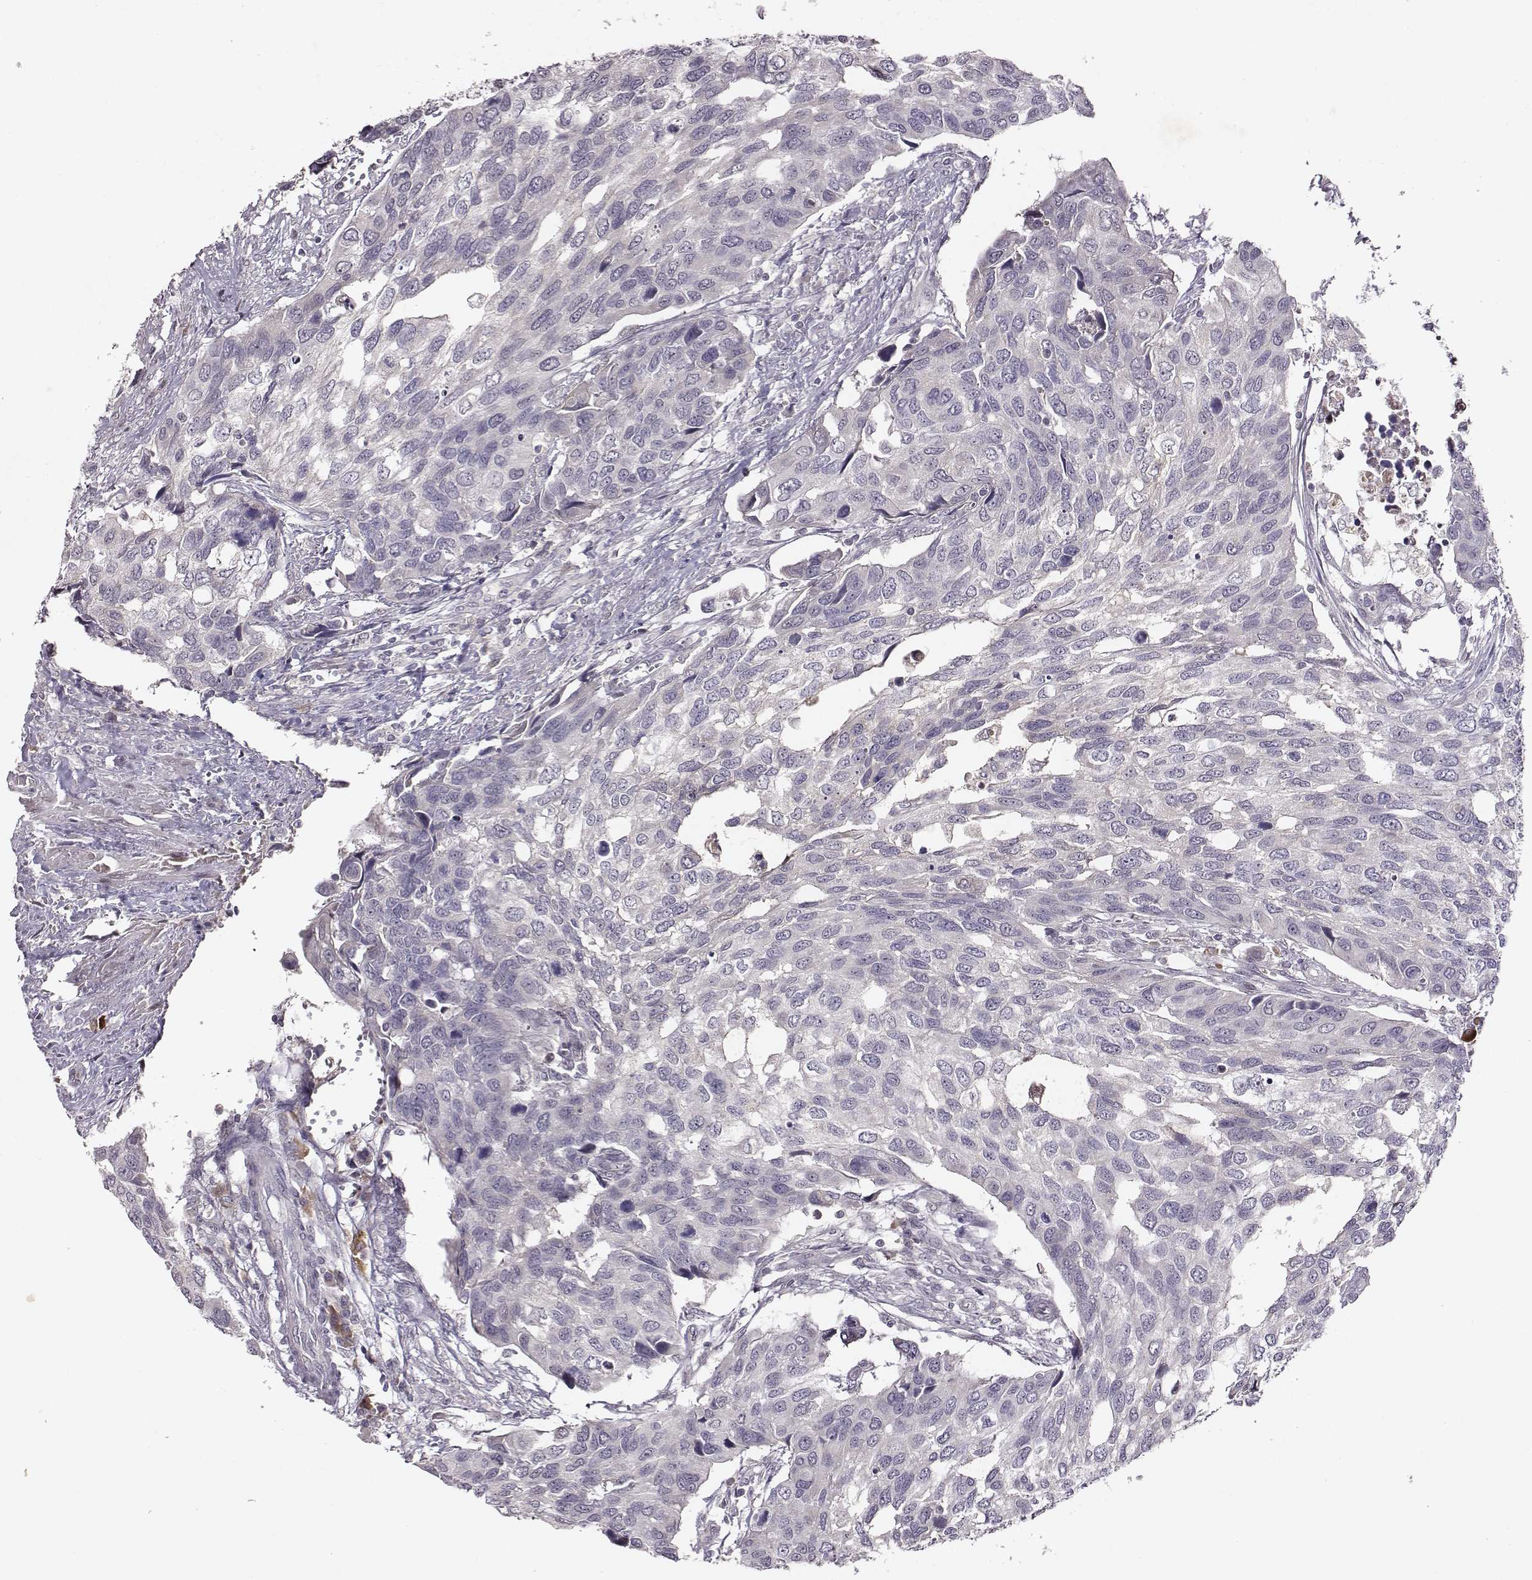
{"staining": {"intensity": "negative", "quantity": "none", "location": "none"}, "tissue": "urothelial cancer", "cell_type": "Tumor cells", "image_type": "cancer", "snomed": [{"axis": "morphology", "description": "Urothelial carcinoma, High grade"}, {"axis": "topography", "description": "Urinary bladder"}], "caption": "High power microscopy image of an immunohistochemistry (IHC) micrograph of urothelial cancer, revealing no significant staining in tumor cells.", "gene": "SLC22A6", "patient": {"sex": "male", "age": 60}}